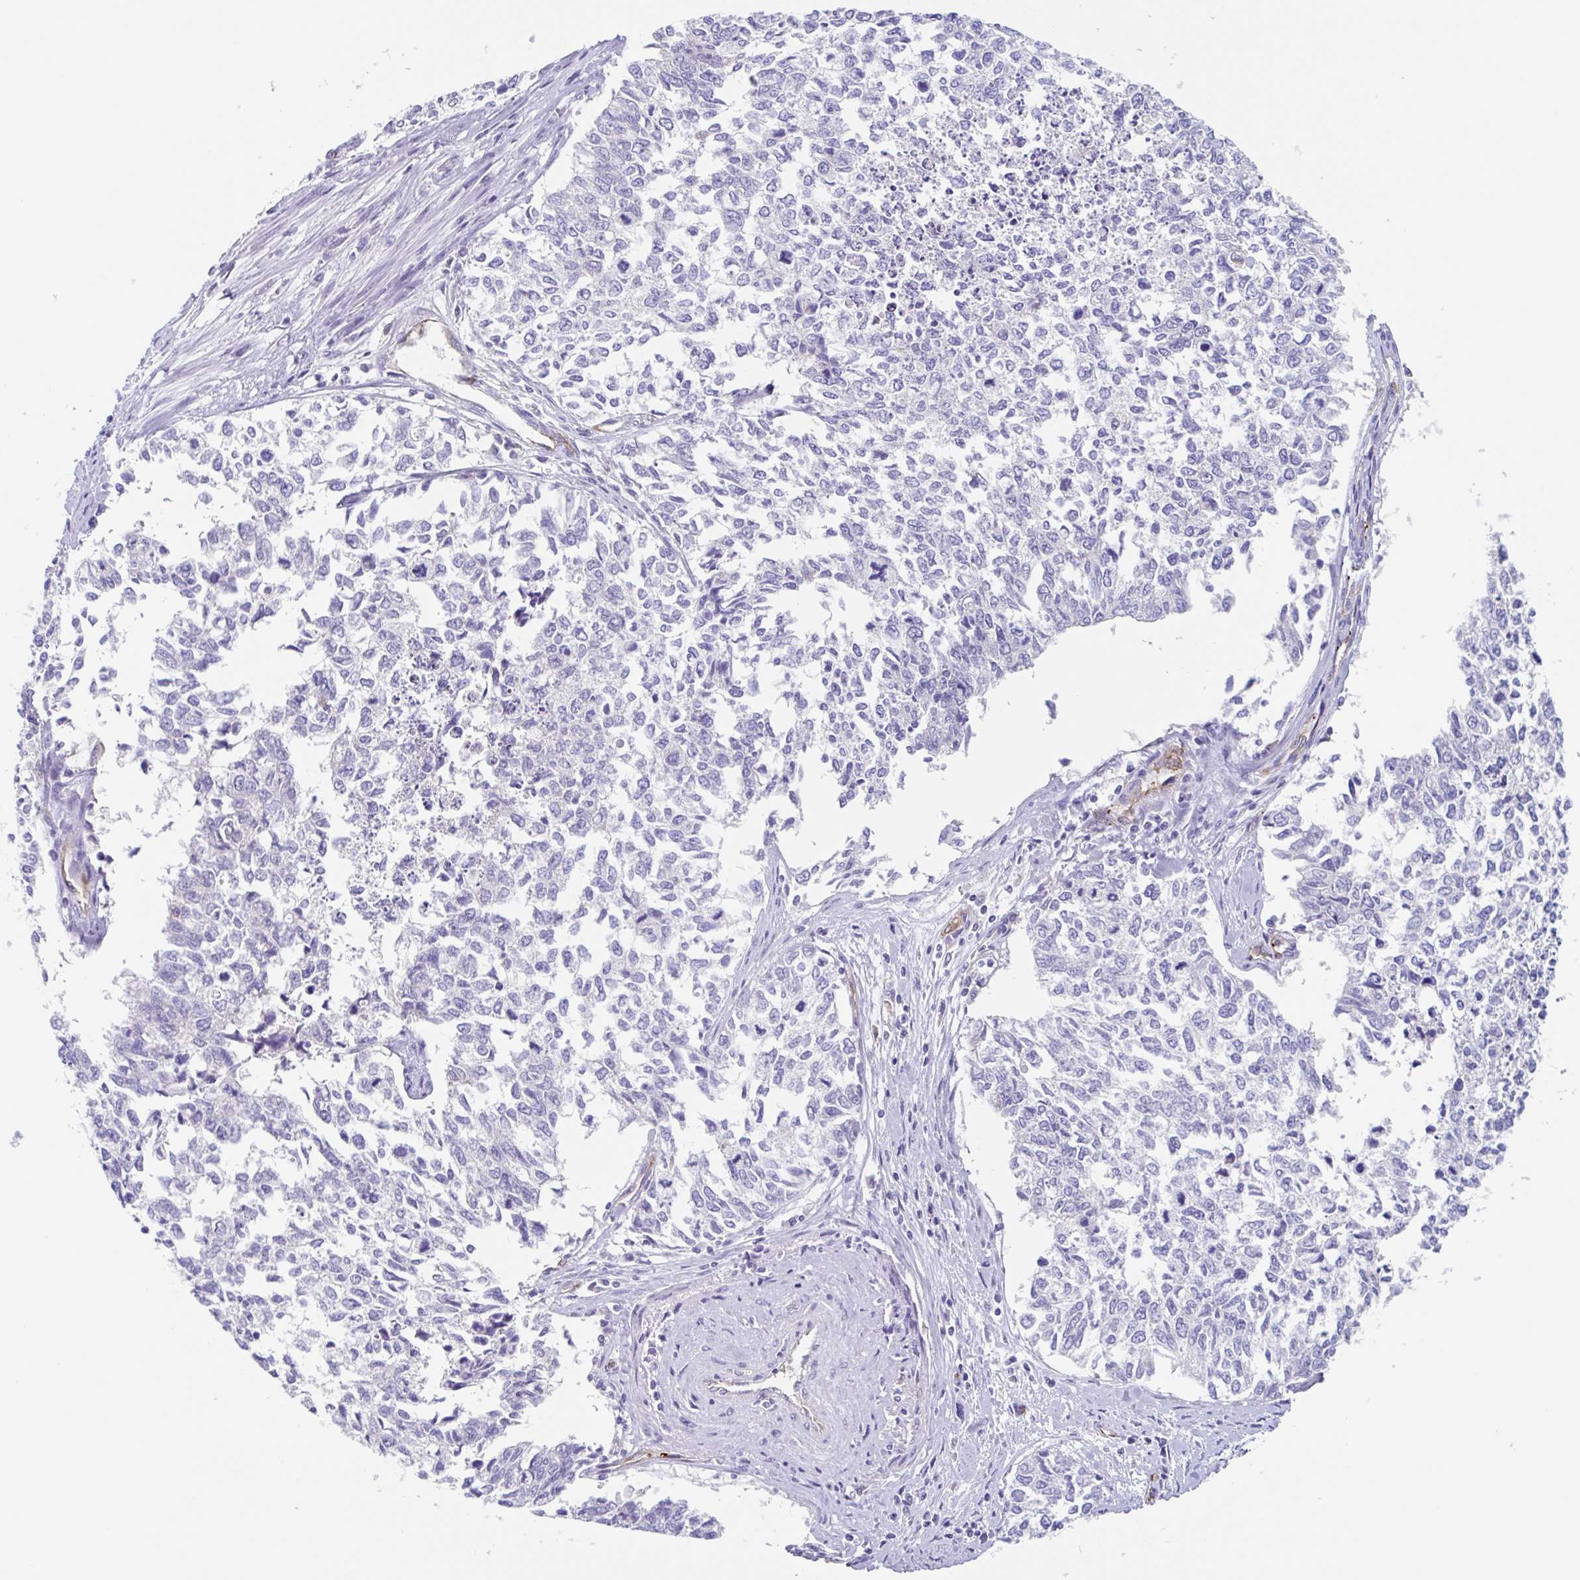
{"staining": {"intensity": "negative", "quantity": "none", "location": "none"}, "tissue": "cervical cancer", "cell_type": "Tumor cells", "image_type": "cancer", "snomed": [{"axis": "morphology", "description": "Adenocarcinoma, NOS"}, {"axis": "topography", "description": "Cervix"}], "caption": "High magnification brightfield microscopy of cervical cancer (adenocarcinoma) stained with DAB (3,3'-diaminobenzidine) (brown) and counterstained with hematoxylin (blue): tumor cells show no significant positivity.", "gene": "EHD4", "patient": {"sex": "female", "age": 63}}